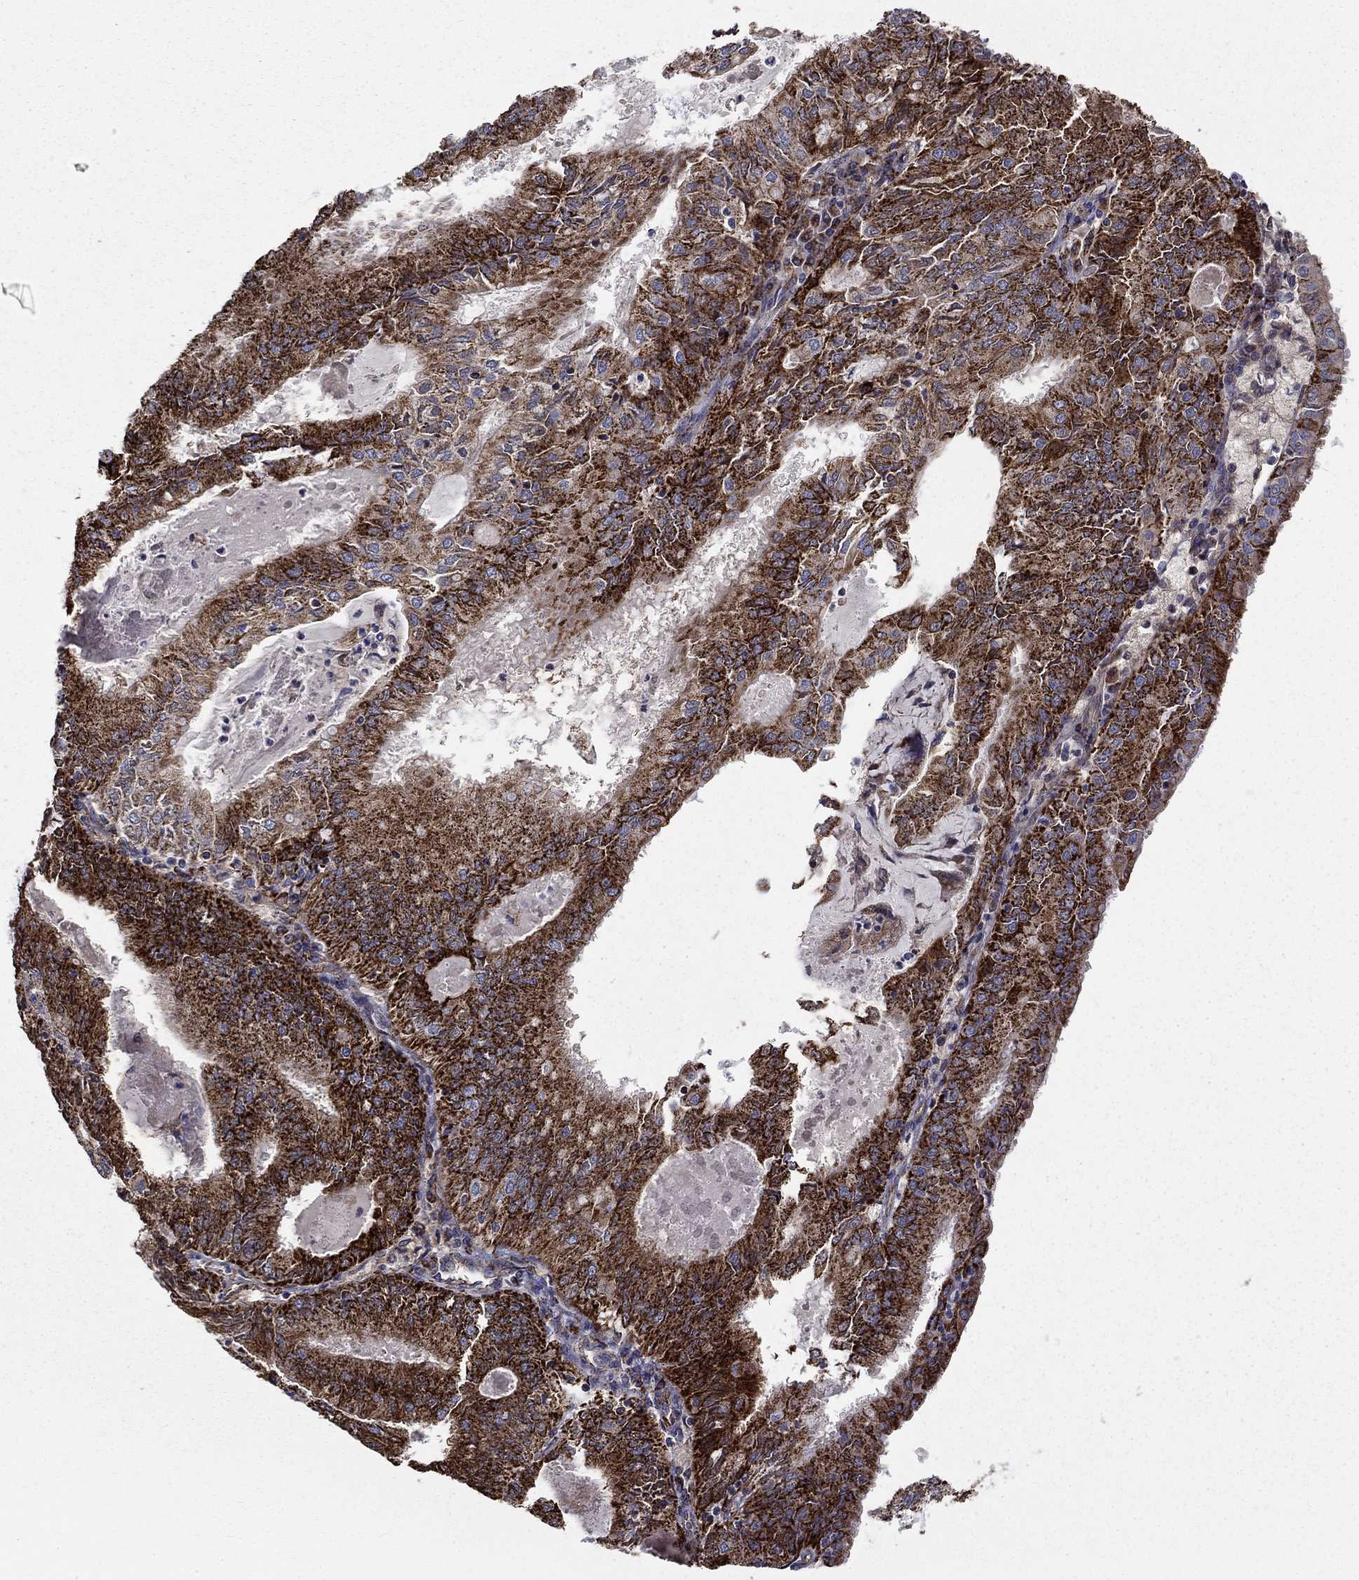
{"staining": {"intensity": "strong", "quantity": ">75%", "location": "cytoplasmic/membranous"}, "tissue": "endometrial cancer", "cell_type": "Tumor cells", "image_type": "cancer", "snomed": [{"axis": "morphology", "description": "Adenocarcinoma, NOS"}, {"axis": "topography", "description": "Endometrium"}], "caption": "Strong cytoplasmic/membranous expression for a protein is identified in about >75% of tumor cells of adenocarcinoma (endometrial) using IHC.", "gene": "GCSH", "patient": {"sex": "female", "age": 57}}